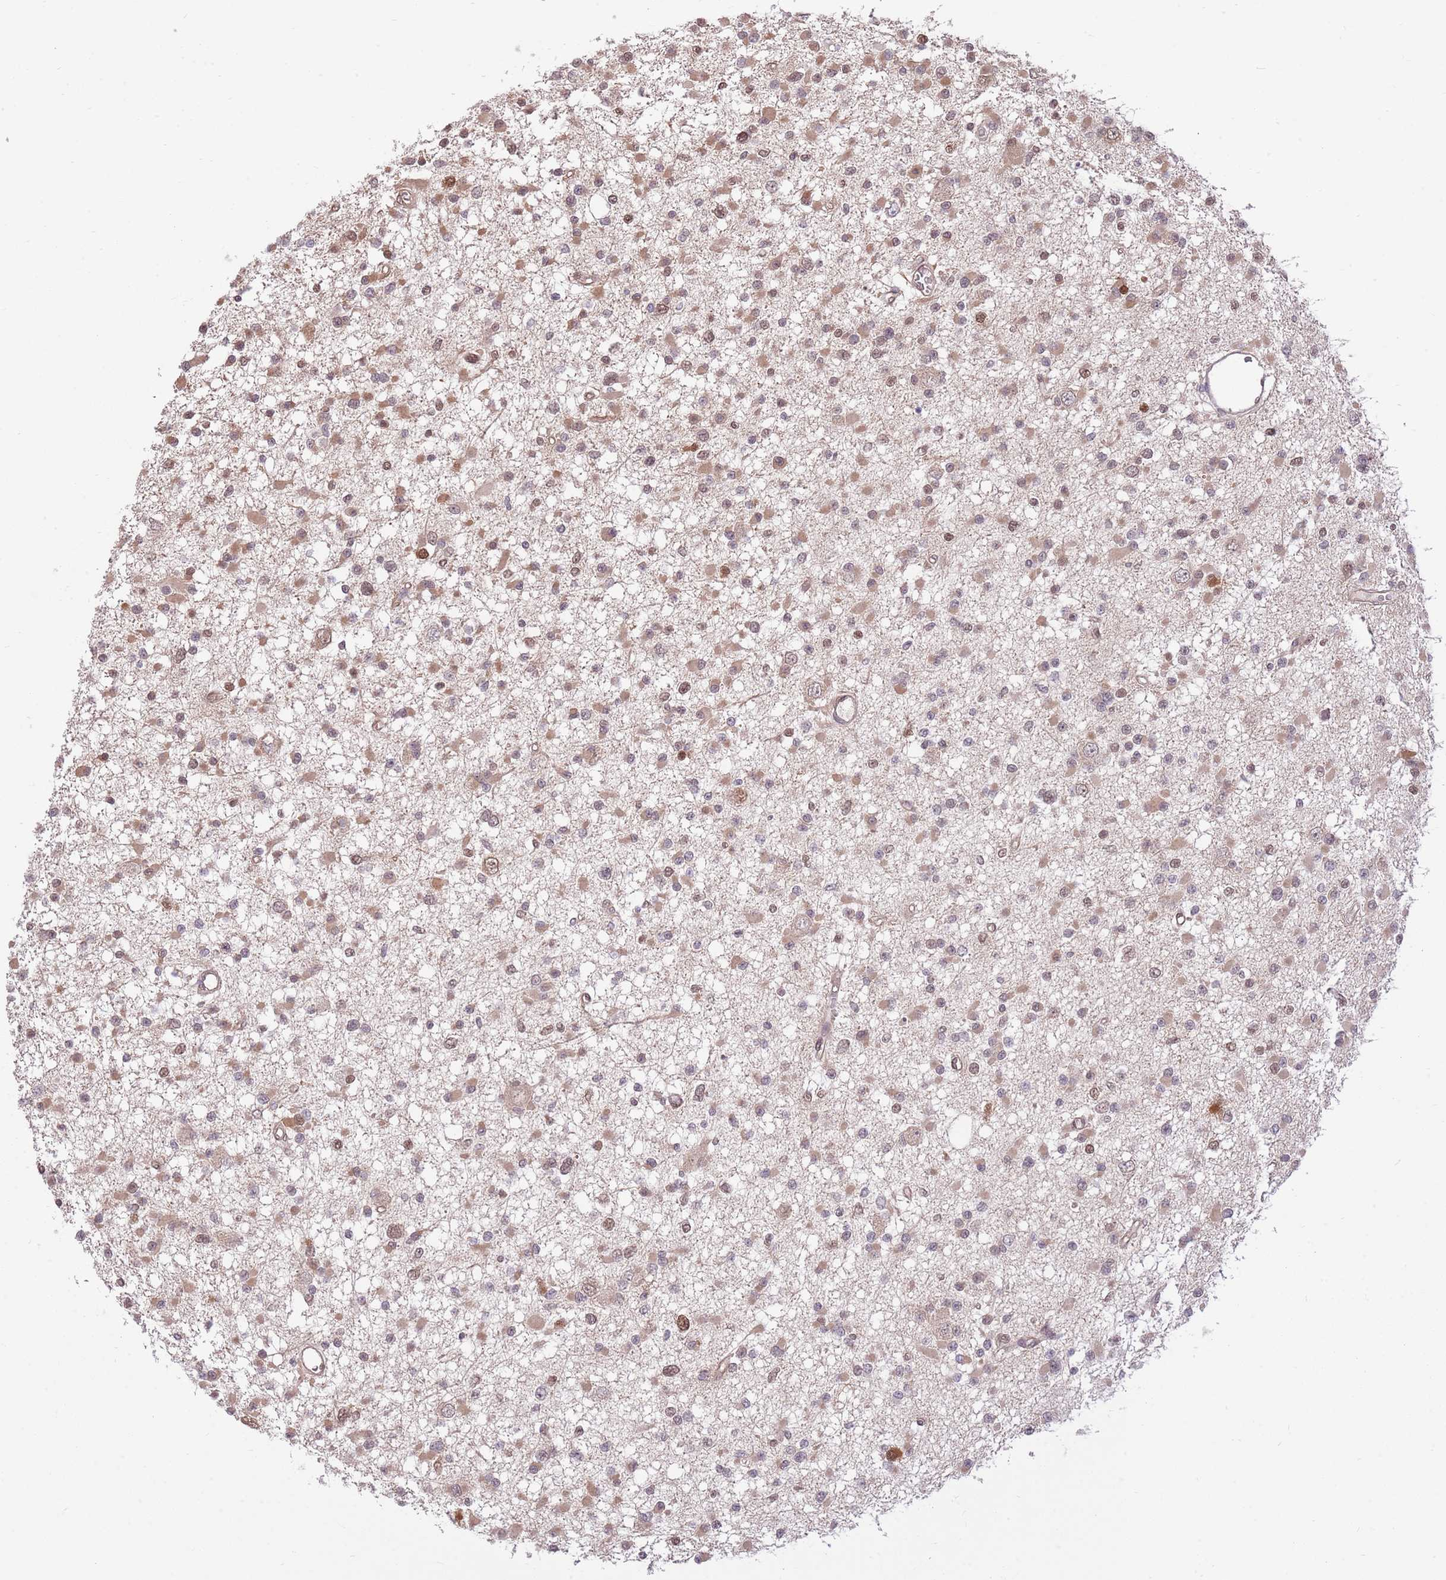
{"staining": {"intensity": "moderate", "quantity": "25%-75%", "location": "cytoplasmic/membranous,nuclear"}, "tissue": "glioma", "cell_type": "Tumor cells", "image_type": "cancer", "snomed": [{"axis": "morphology", "description": "Glioma, malignant, Low grade"}, {"axis": "topography", "description": "Brain"}], "caption": "Protein expression analysis of low-grade glioma (malignant) exhibits moderate cytoplasmic/membranous and nuclear staining in about 25%-75% of tumor cells.", "gene": "NSFL1C", "patient": {"sex": "female", "age": 22}}